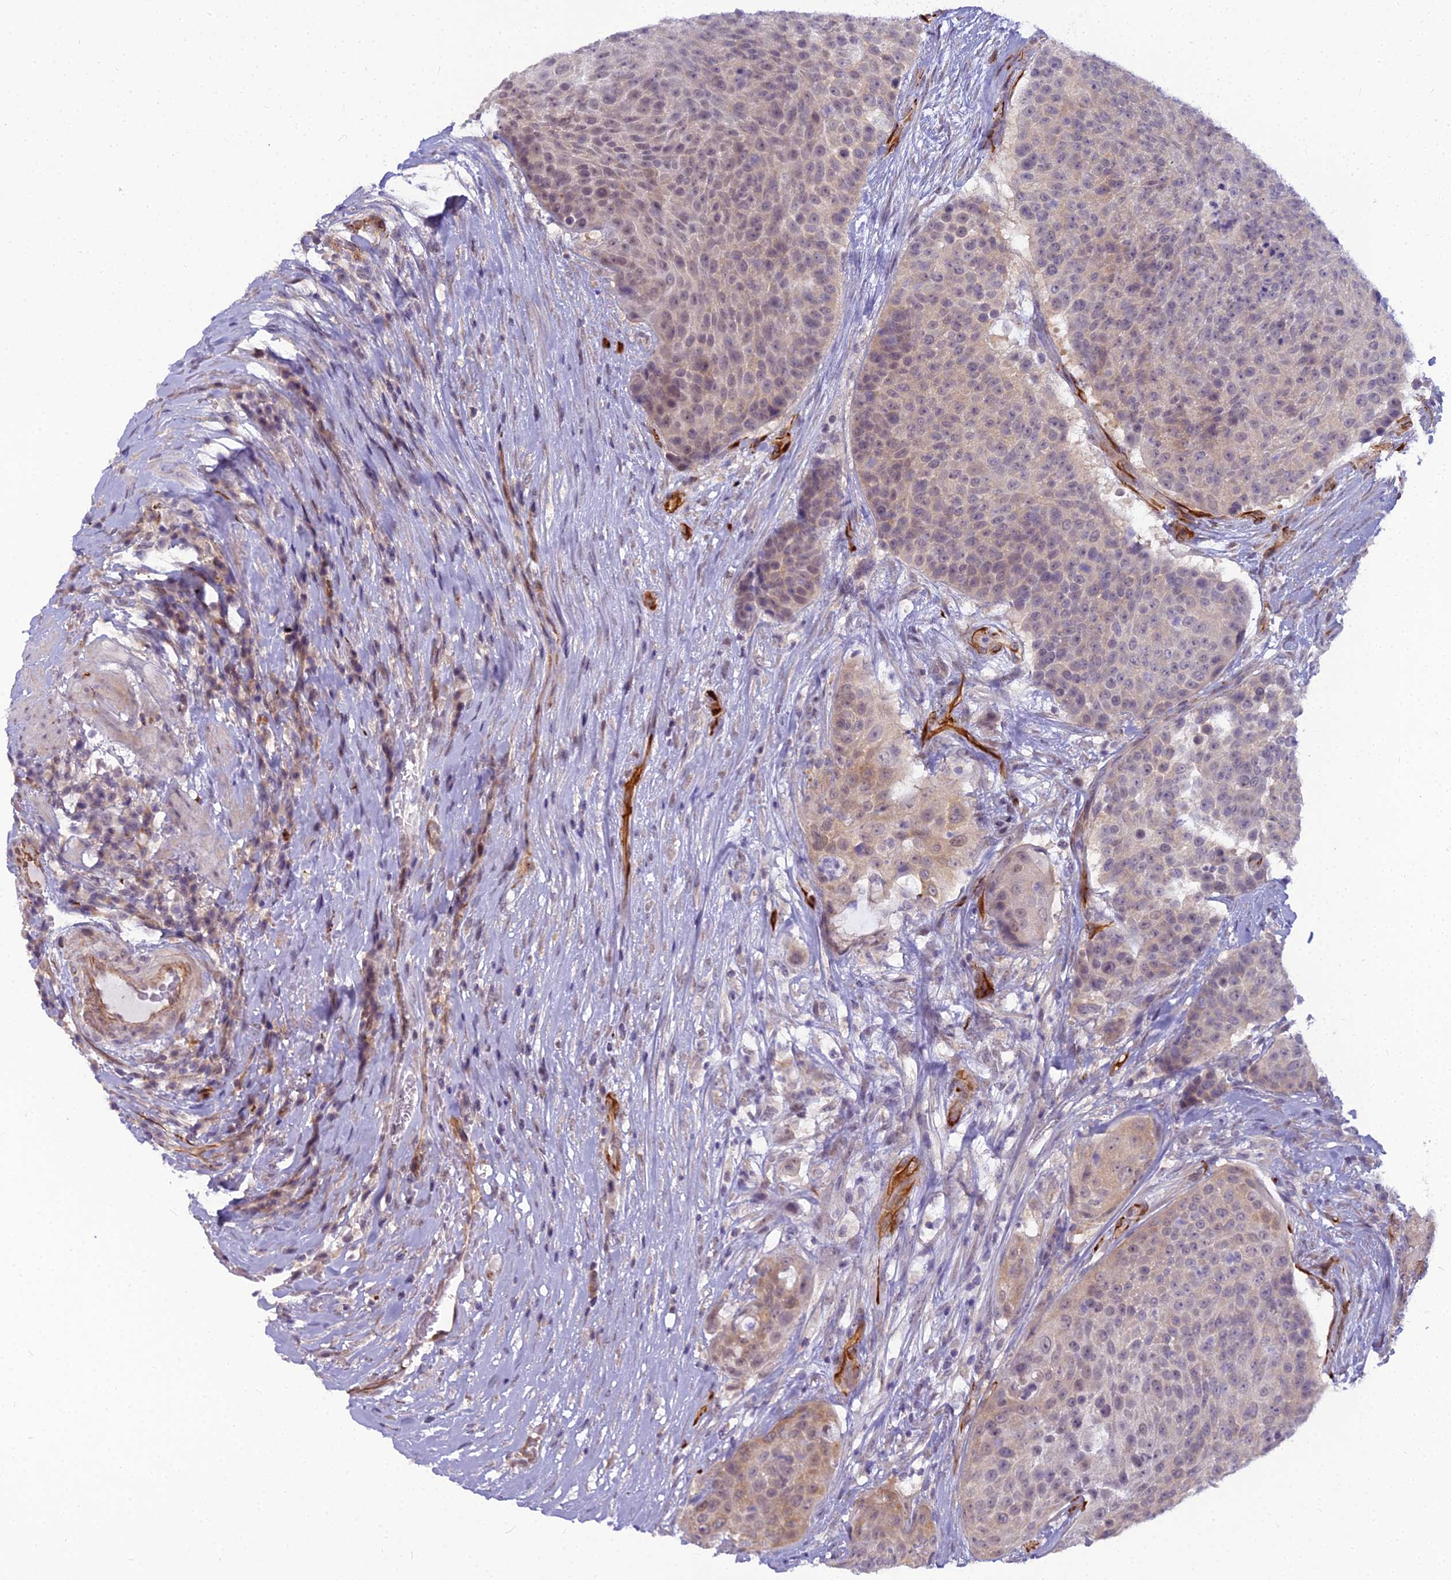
{"staining": {"intensity": "weak", "quantity": "25%-75%", "location": "cytoplasmic/membranous,nuclear"}, "tissue": "urothelial cancer", "cell_type": "Tumor cells", "image_type": "cancer", "snomed": [{"axis": "morphology", "description": "Urothelial carcinoma, High grade"}, {"axis": "topography", "description": "Urinary bladder"}], "caption": "Protein staining reveals weak cytoplasmic/membranous and nuclear expression in about 25%-75% of tumor cells in high-grade urothelial carcinoma.", "gene": "RGL3", "patient": {"sex": "female", "age": 63}}